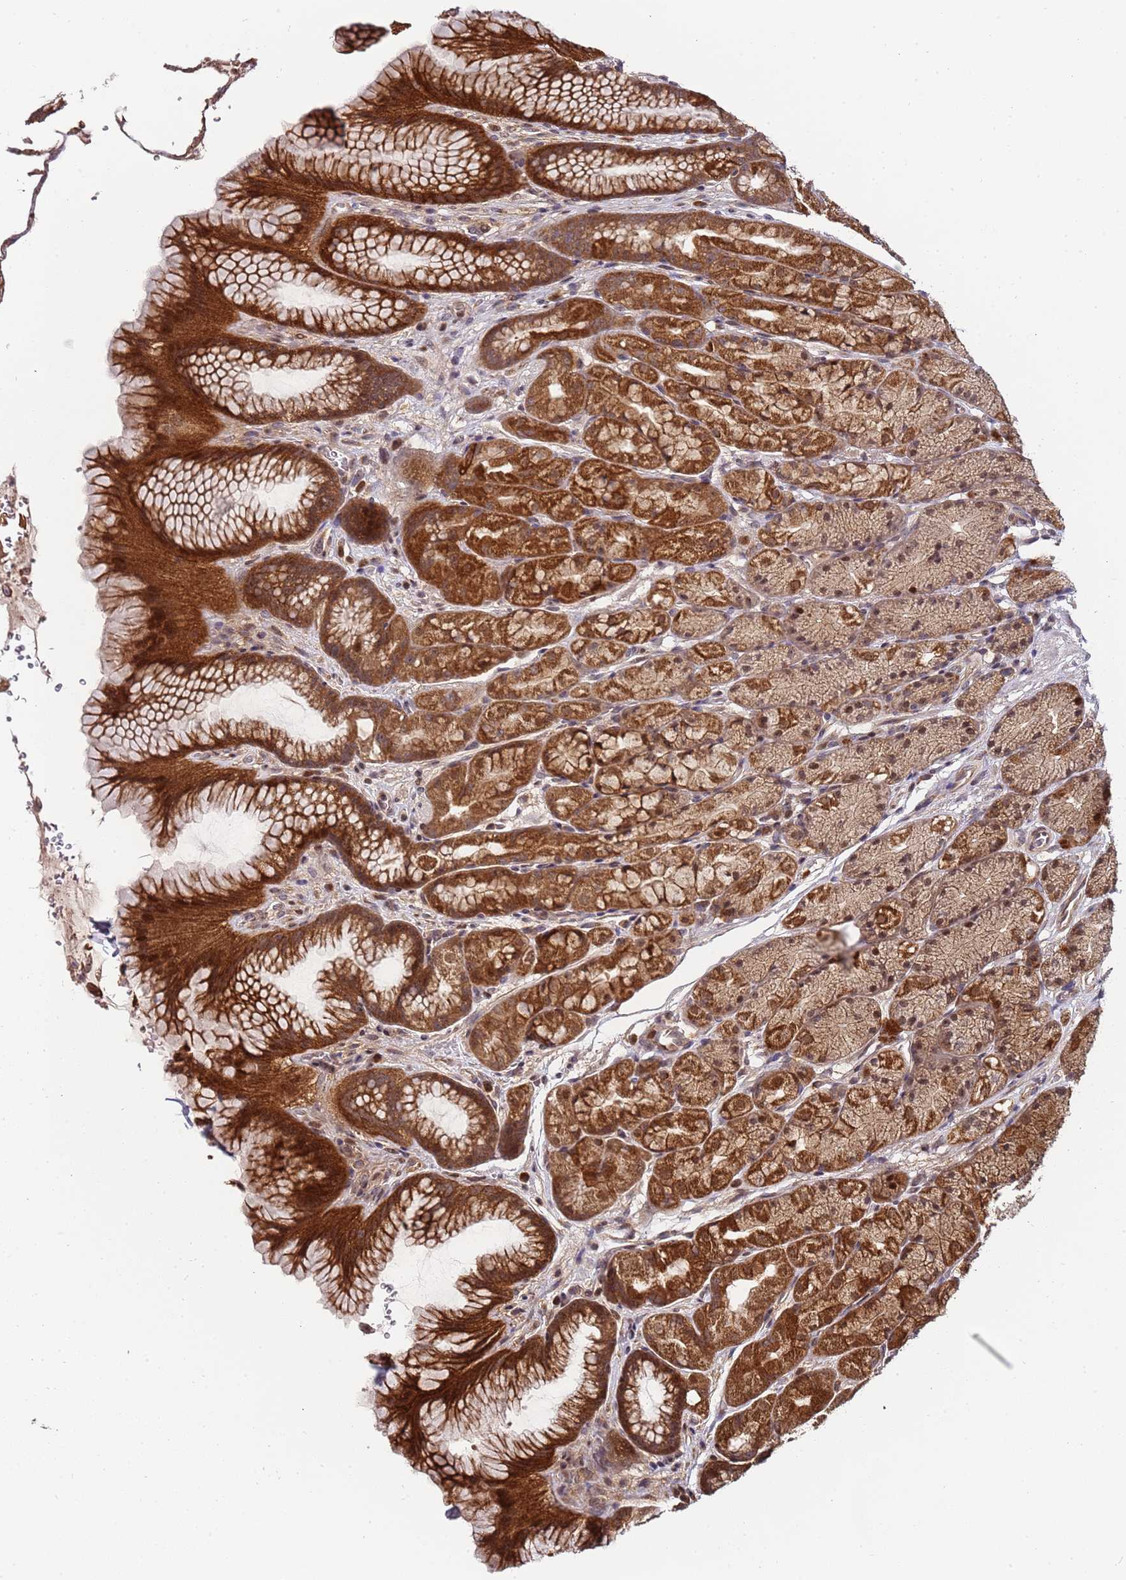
{"staining": {"intensity": "strong", "quantity": "25%-75%", "location": "cytoplasmic/membranous,nuclear"}, "tissue": "stomach", "cell_type": "Glandular cells", "image_type": "normal", "snomed": [{"axis": "morphology", "description": "Normal tissue, NOS"}, {"axis": "topography", "description": "Stomach"}], "caption": "Immunohistochemical staining of unremarkable stomach demonstrates high levels of strong cytoplasmic/membranous,nuclear positivity in about 25%-75% of glandular cells.", "gene": "EDC3", "patient": {"sex": "male", "age": 63}}